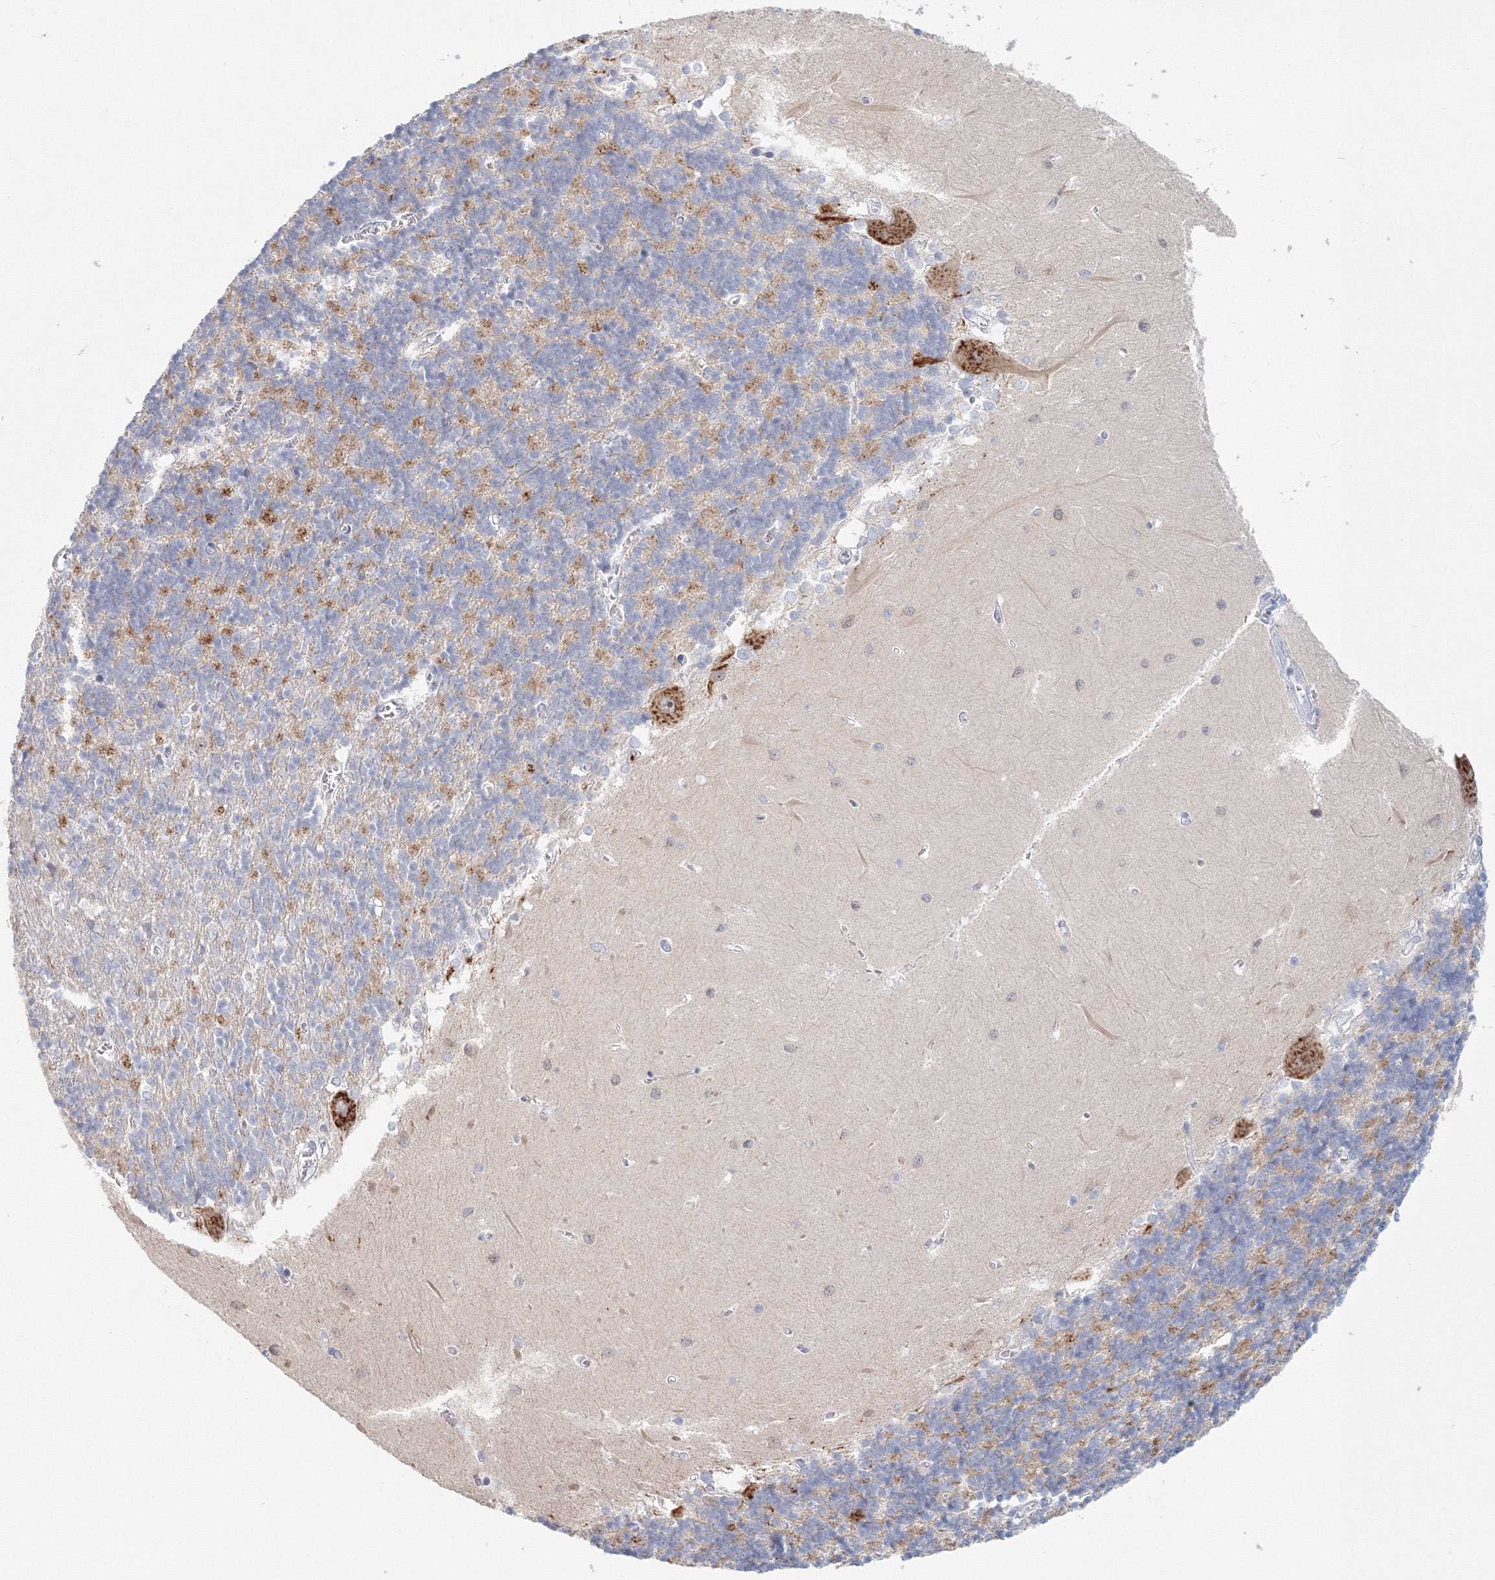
{"staining": {"intensity": "moderate", "quantity": "<25%", "location": "cytoplasmic/membranous"}, "tissue": "cerebellum", "cell_type": "Cells in granular layer", "image_type": "normal", "snomed": [{"axis": "morphology", "description": "Normal tissue, NOS"}, {"axis": "topography", "description": "Cerebellum"}], "caption": "This image shows normal cerebellum stained with immunohistochemistry (IHC) to label a protein in brown. The cytoplasmic/membranous of cells in granular layer show moderate positivity for the protein. Nuclei are counter-stained blue.", "gene": "VSIG1", "patient": {"sex": "male", "age": 37}}